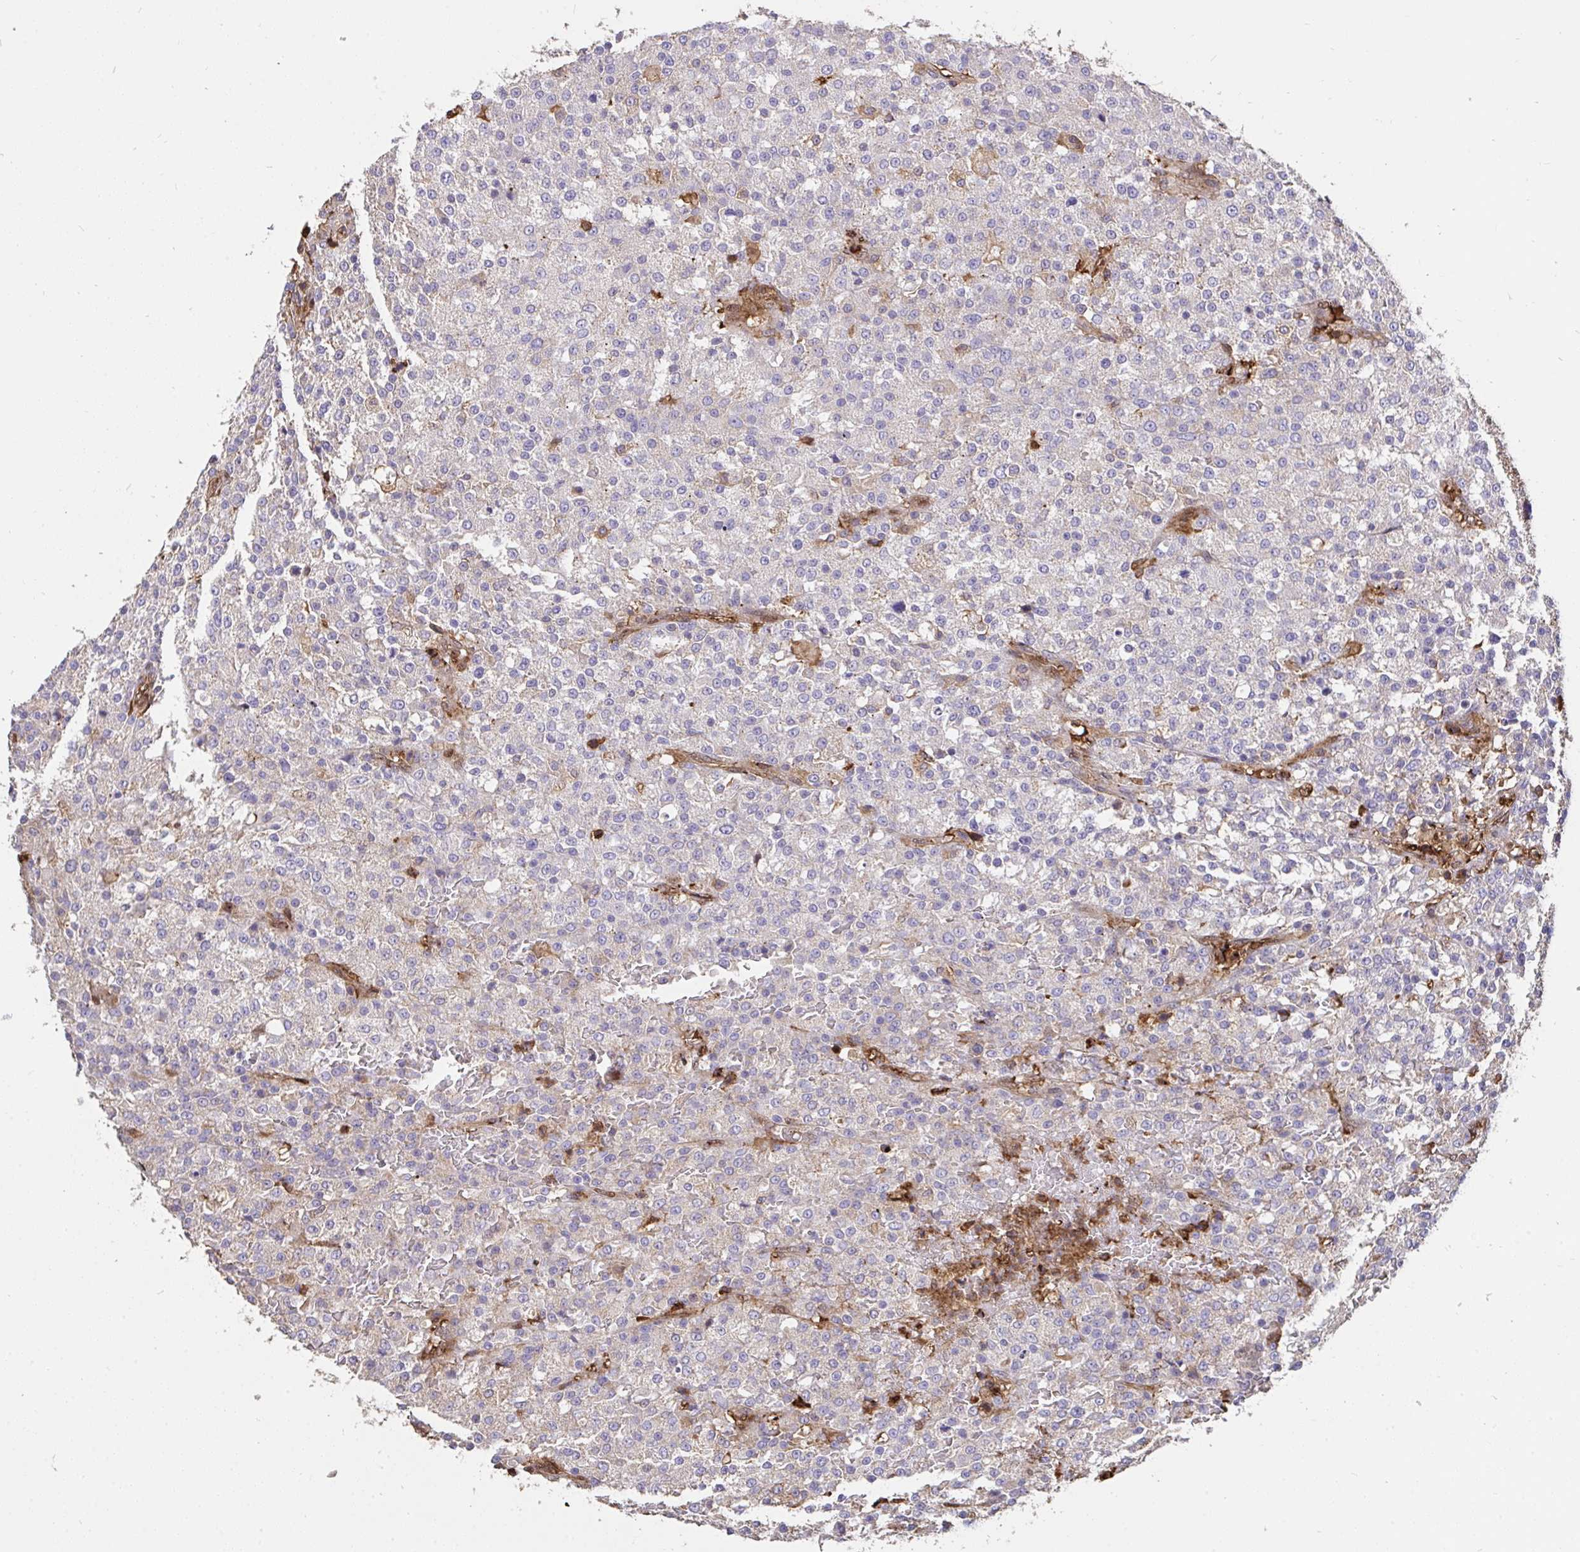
{"staining": {"intensity": "negative", "quantity": "none", "location": "none"}, "tissue": "testis cancer", "cell_type": "Tumor cells", "image_type": "cancer", "snomed": [{"axis": "morphology", "description": "Seminoma, NOS"}, {"axis": "topography", "description": "Testis"}], "caption": "This is an IHC image of testis cancer (seminoma). There is no positivity in tumor cells.", "gene": "CFL1", "patient": {"sex": "male", "age": 59}}